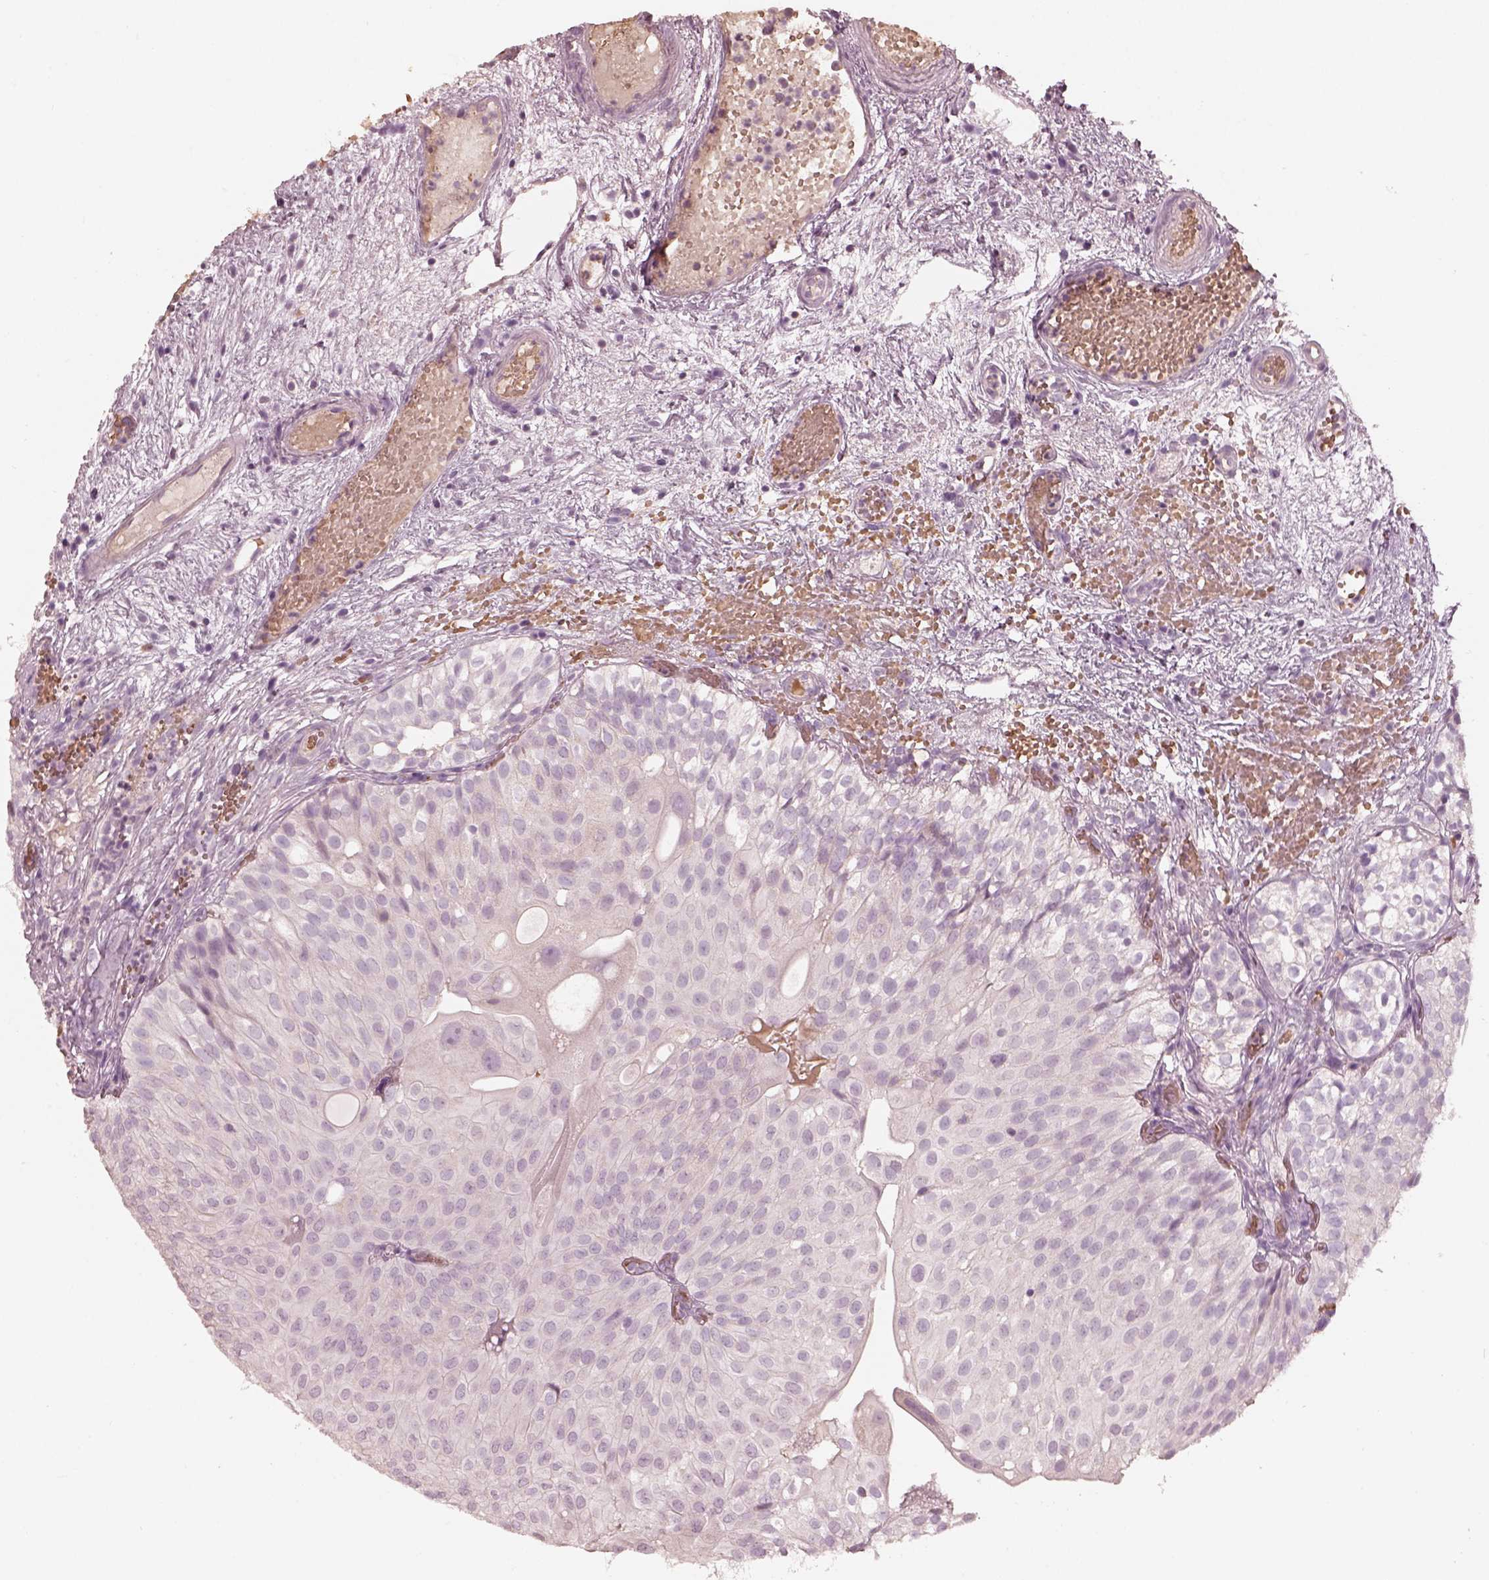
{"staining": {"intensity": "negative", "quantity": "none", "location": "none"}, "tissue": "urothelial cancer", "cell_type": "Tumor cells", "image_type": "cancer", "snomed": [{"axis": "morphology", "description": "Urothelial carcinoma, Low grade"}, {"axis": "topography", "description": "Urinary bladder"}], "caption": "Immunohistochemical staining of urothelial cancer displays no significant expression in tumor cells.", "gene": "ANKLE1", "patient": {"sex": "male", "age": 72}}